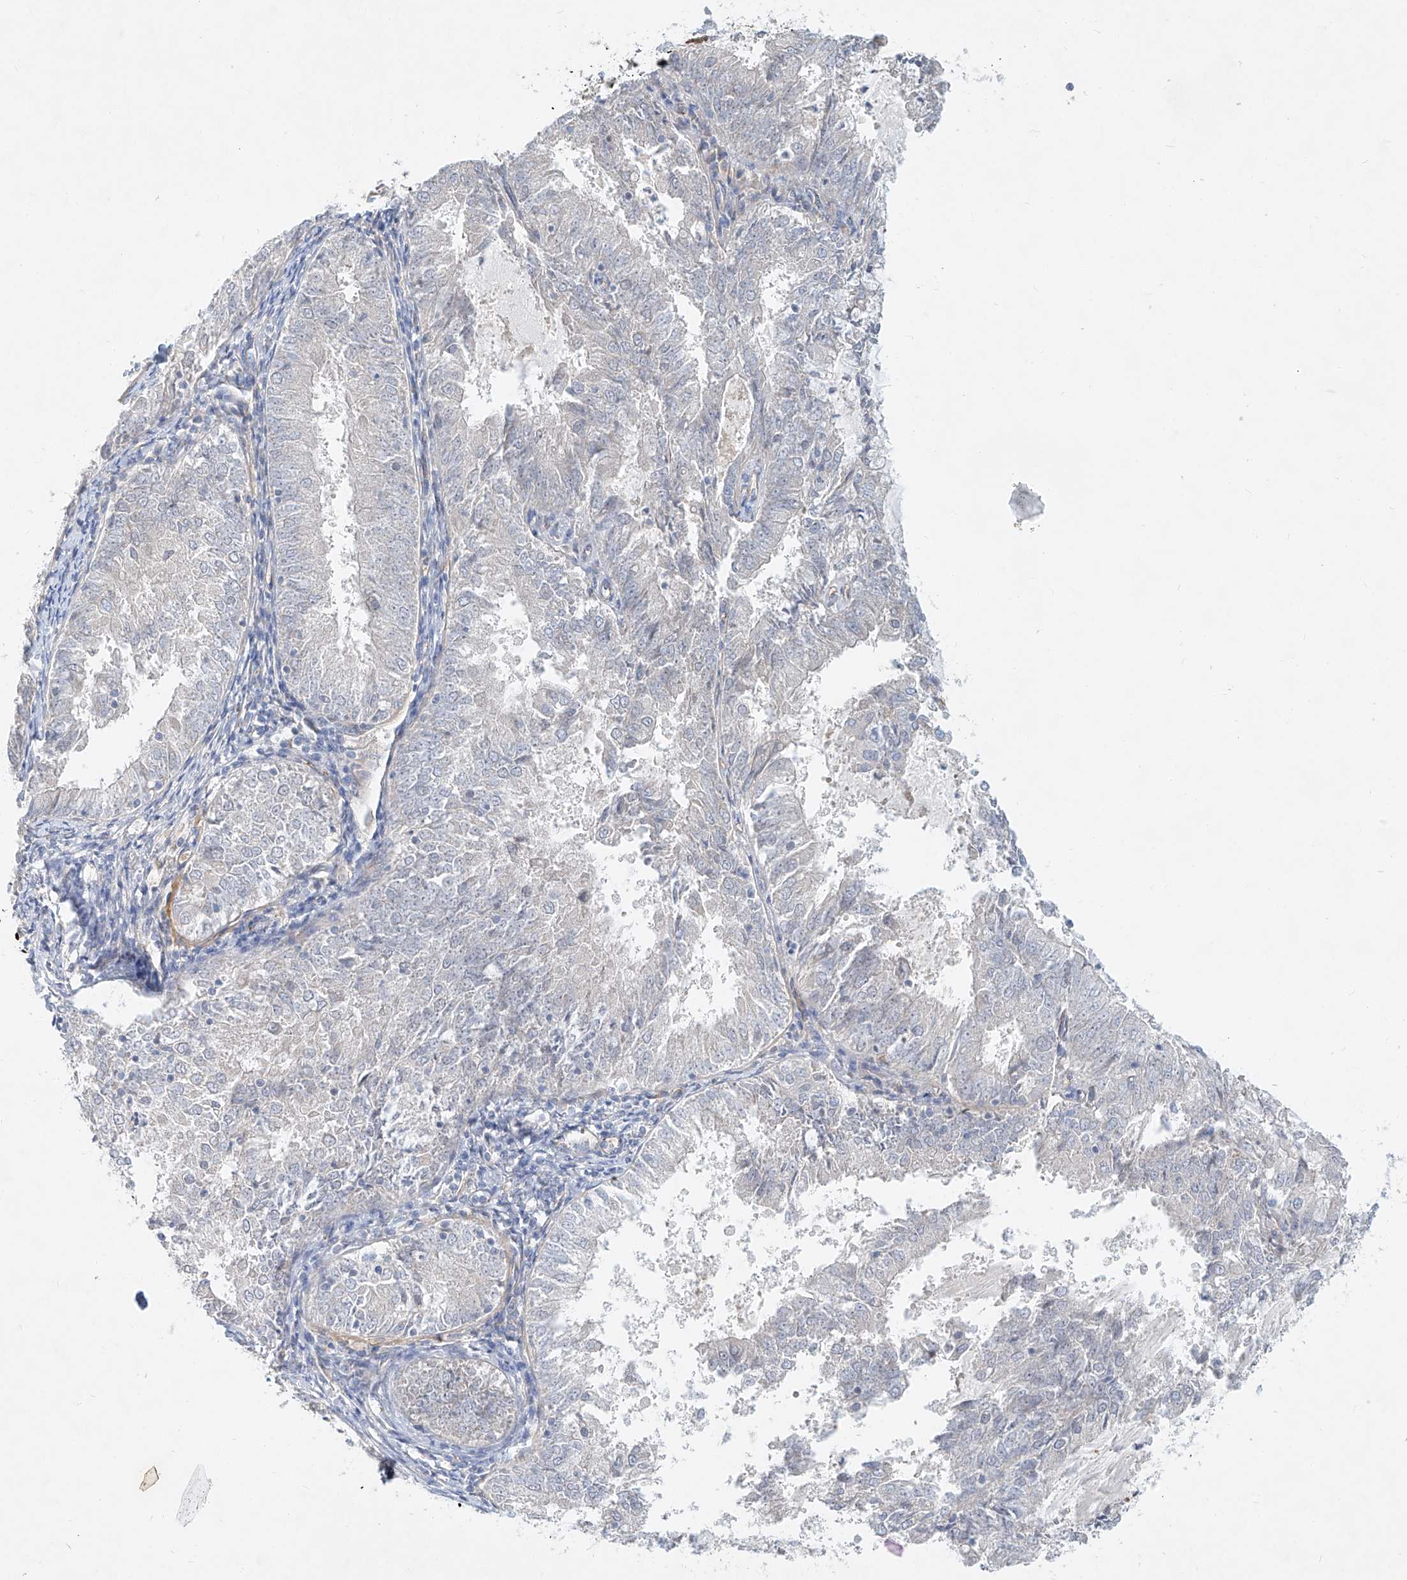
{"staining": {"intensity": "negative", "quantity": "none", "location": "none"}, "tissue": "endometrial cancer", "cell_type": "Tumor cells", "image_type": "cancer", "snomed": [{"axis": "morphology", "description": "Adenocarcinoma, NOS"}, {"axis": "topography", "description": "Endometrium"}], "caption": "Tumor cells show no significant protein expression in endometrial adenocarcinoma. Nuclei are stained in blue.", "gene": "SYTL3", "patient": {"sex": "female", "age": 57}}